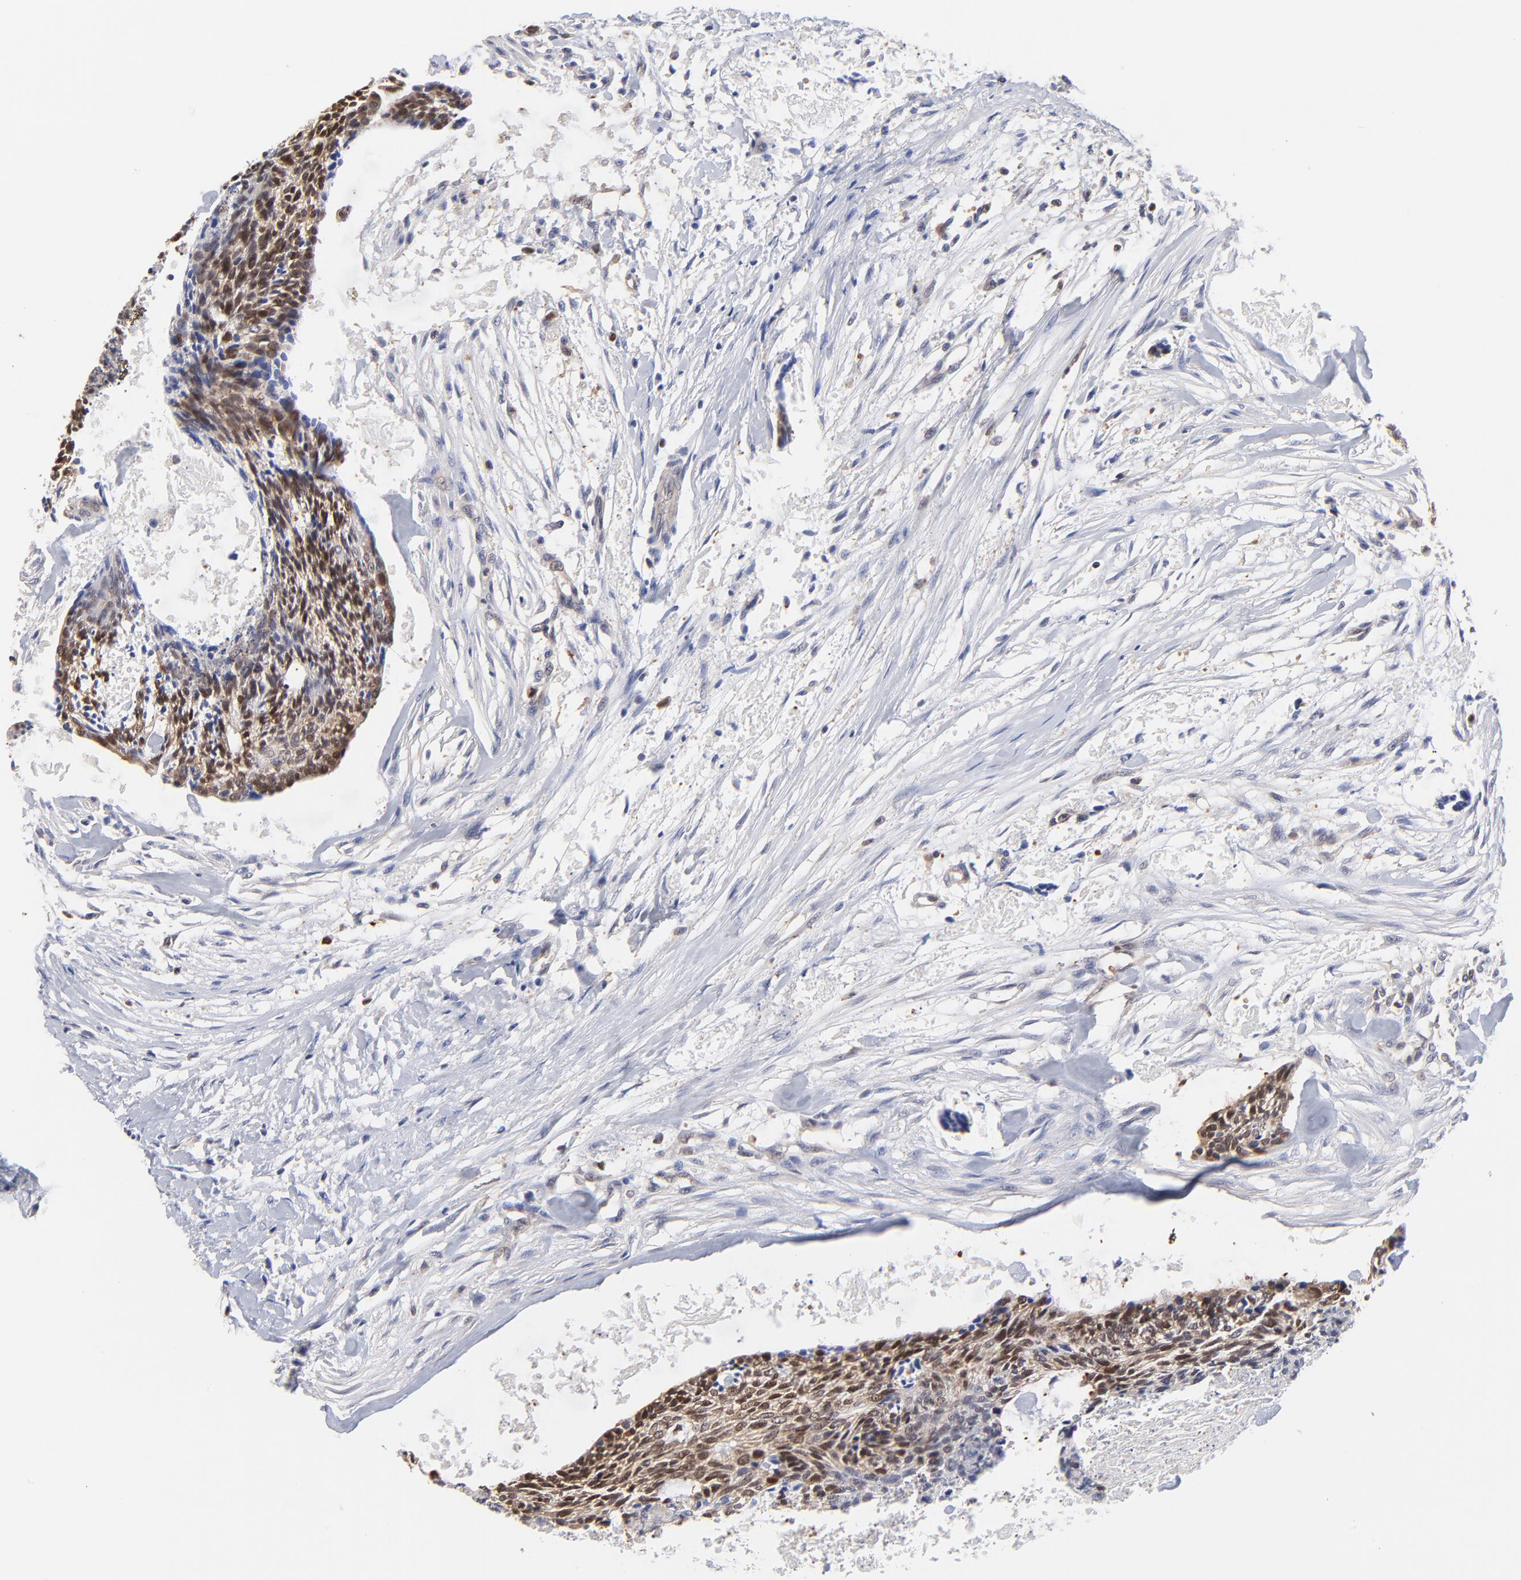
{"staining": {"intensity": "moderate", "quantity": "25%-75%", "location": "cytoplasmic/membranous,nuclear"}, "tissue": "head and neck cancer", "cell_type": "Tumor cells", "image_type": "cancer", "snomed": [{"axis": "morphology", "description": "Squamous cell carcinoma, NOS"}, {"axis": "topography", "description": "Salivary gland"}, {"axis": "topography", "description": "Head-Neck"}], "caption": "Head and neck squamous cell carcinoma was stained to show a protein in brown. There is medium levels of moderate cytoplasmic/membranous and nuclear expression in about 25%-75% of tumor cells.", "gene": "DCTPP1", "patient": {"sex": "male", "age": 70}}